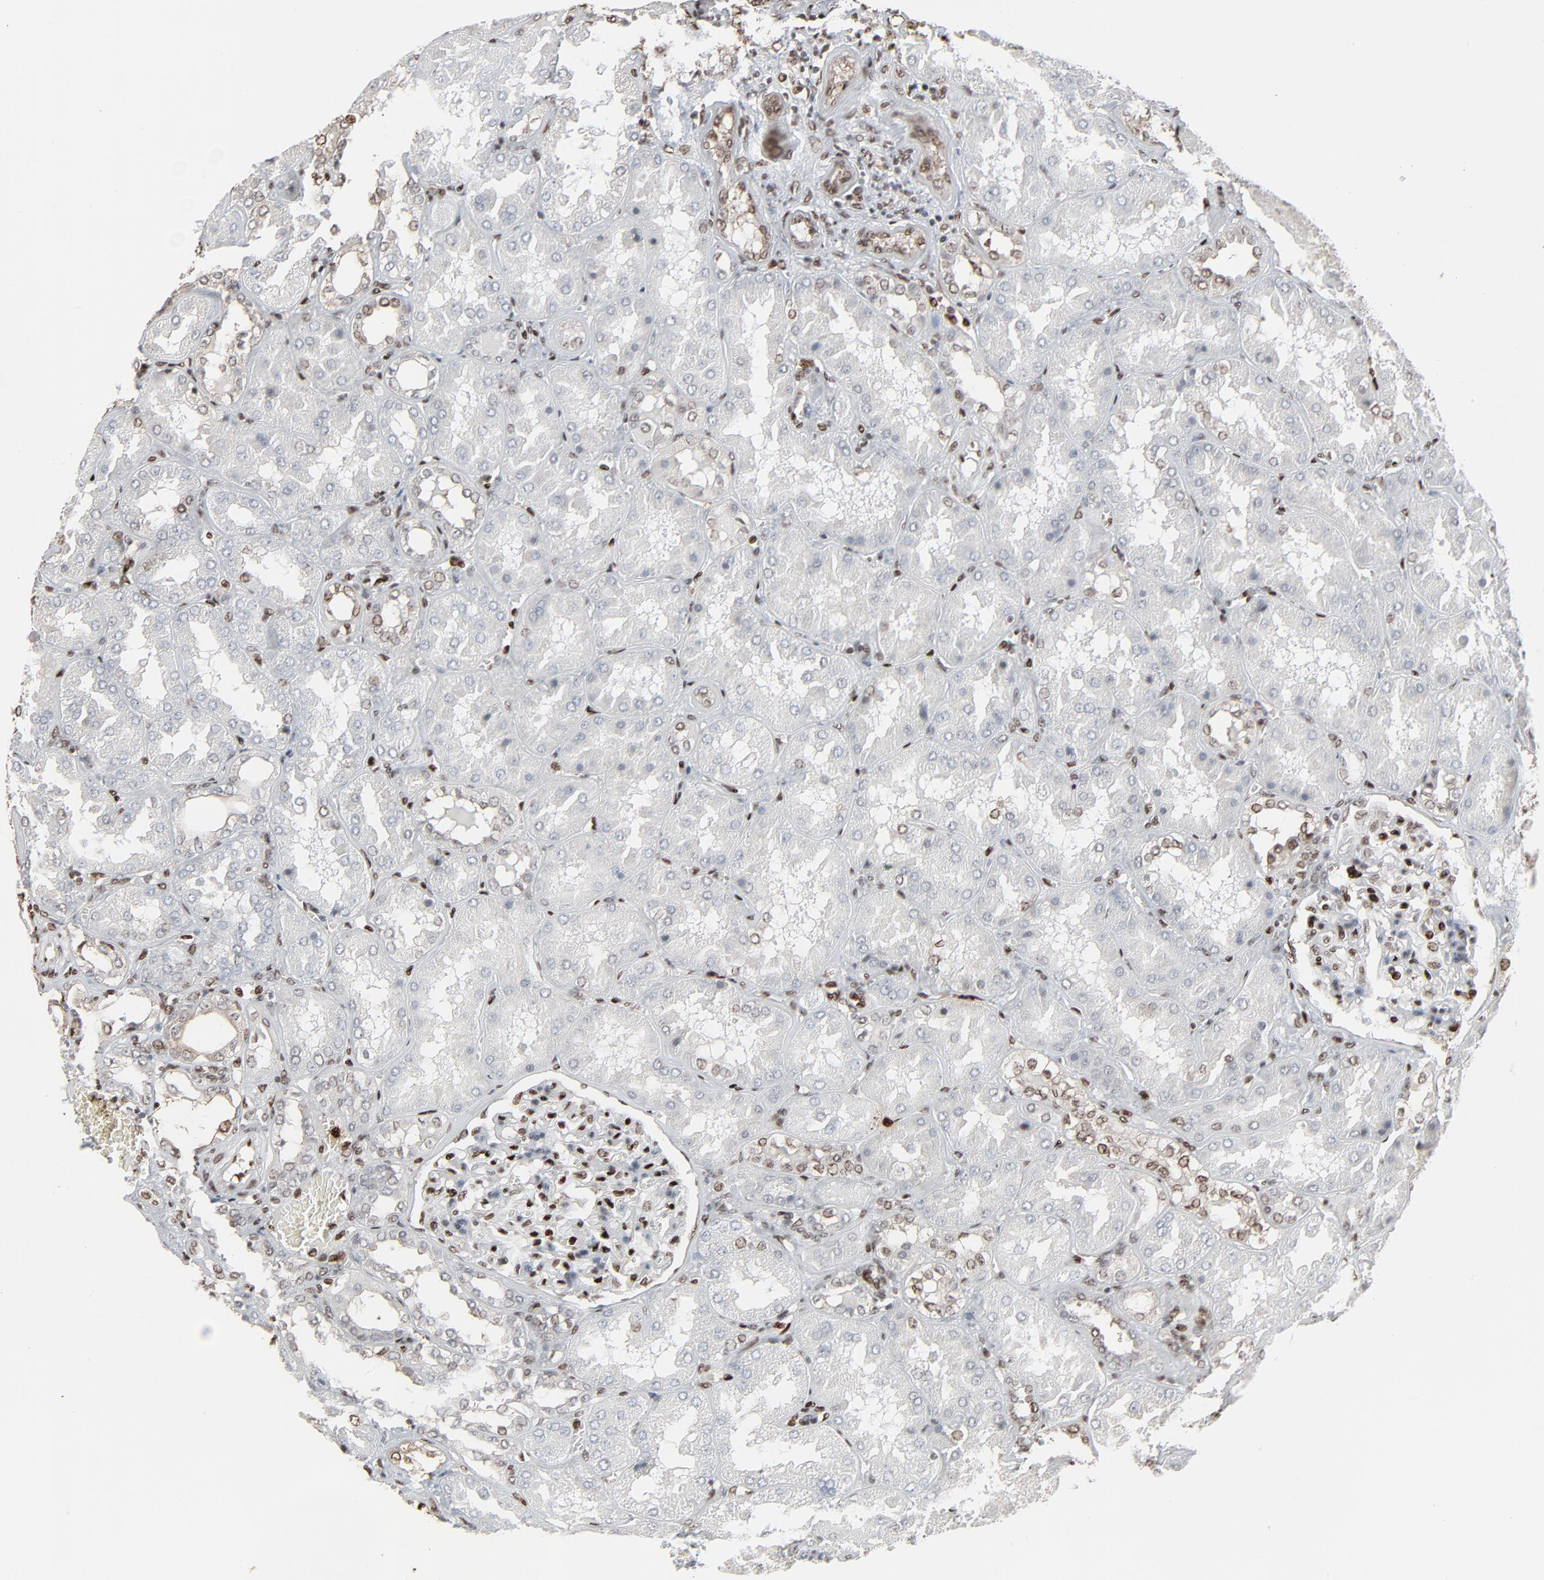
{"staining": {"intensity": "strong", "quantity": "25%-75%", "location": "nuclear"}, "tissue": "kidney", "cell_type": "Cells in glomeruli", "image_type": "normal", "snomed": [{"axis": "morphology", "description": "Normal tissue, NOS"}, {"axis": "topography", "description": "Kidney"}], "caption": "Normal kidney exhibits strong nuclear staining in approximately 25%-75% of cells in glomeruli (Stains: DAB in brown, nuclei in blue, Microscopy: brightfield microscopy at high magnification)..", "gene": "MEIS2", "patient": {"sex": "female", "age": 56}}